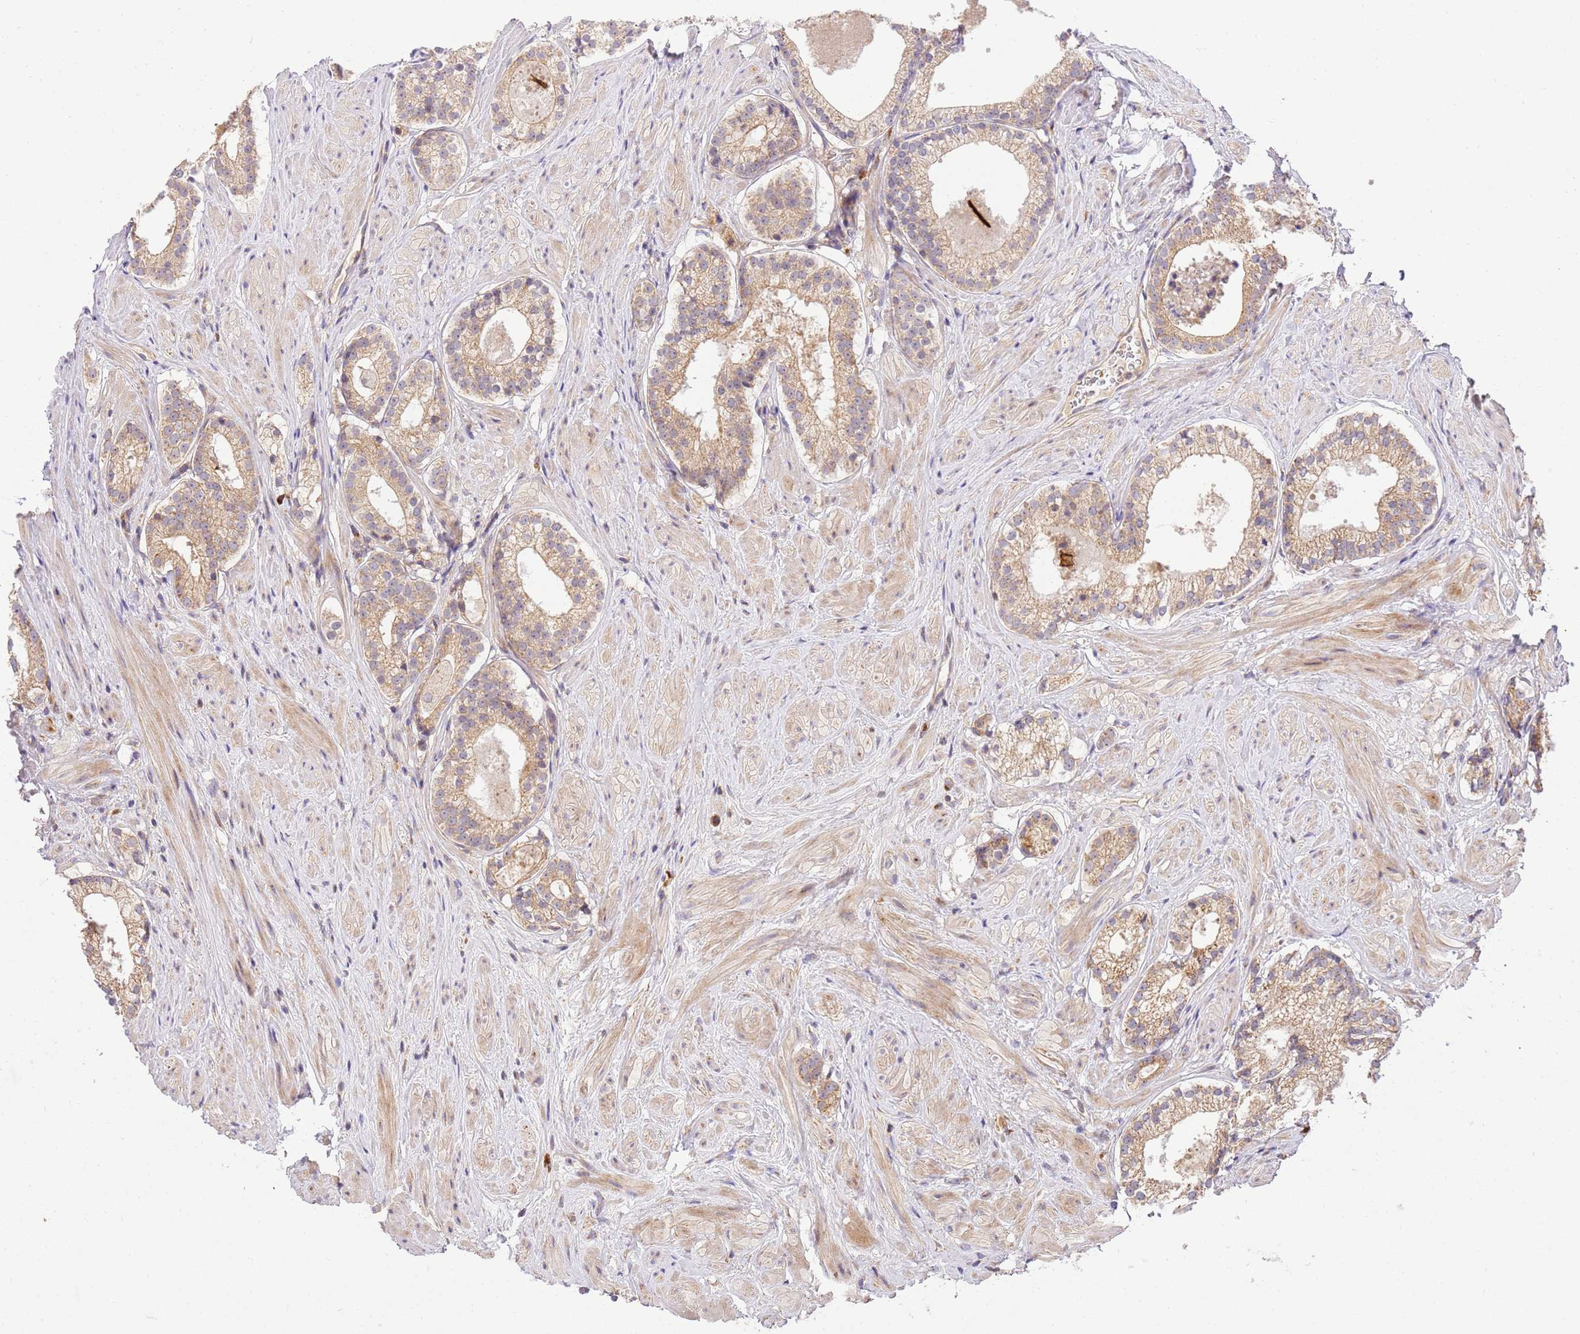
{"staining": {"intensity": "moderate", "quantity": ">75%", "location": "cytoplasmic/membranous"}, "tissue": "prostate cancer", "cell_type": "Tumor cells", "image_type": "cancer", "snomed": [{"axis": "morphology", "description": "Adenocarcinoma, Low grade"}, {"axis": "topography", "description": "Prostate"}], "caption": "Human prostate cancer (adenocarcinoma (low-grade)) stained with a brown dye shows moderate cytoplasmic/membranous positive positivity in approximately >75% of tumor cells.", "gene": "SPATA2L", "patient": {"sex": "male", "age": 57}}